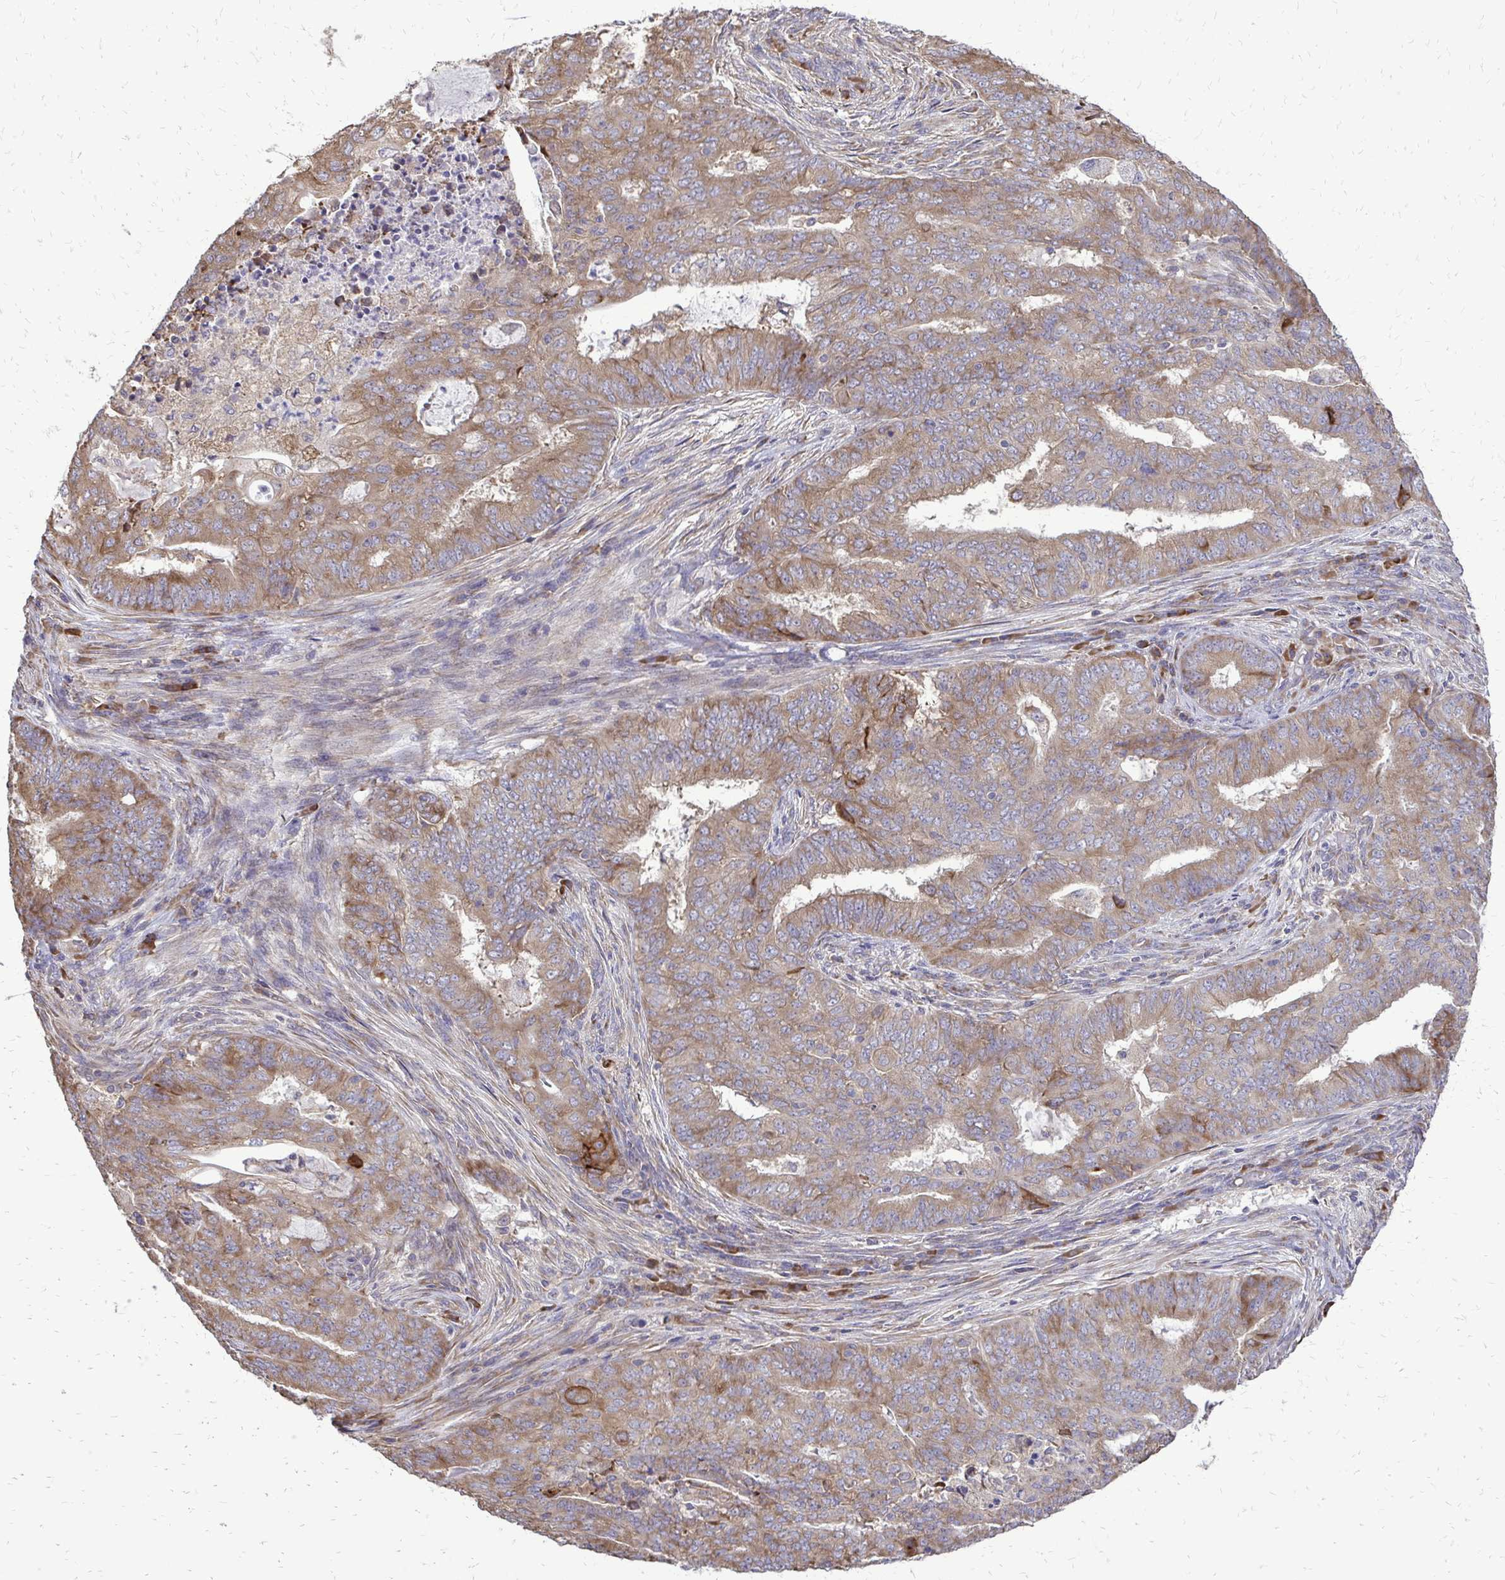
{"staining": {"intensity": "moderate", "quantity": ">75%", "location": "cytoplasmic/membranous"}, "tissue": "endometrial cancer", "cell_type": "Tumor cells", "image_type": "cancer", "snomed": [{"axis": "morphology", "description": "Adenocarcinoma, NOS"}, {"axis": "topography", "description": "Endometrium"}], "caption": "A medium amount of moderate cytoplasmic/membranous expression is seen in about >75% of tumor cells in endometrial cancer (adenocarcinoma) tissue.", "gene": "RPS3", "patient": {"sex": "female", "age": 62}}